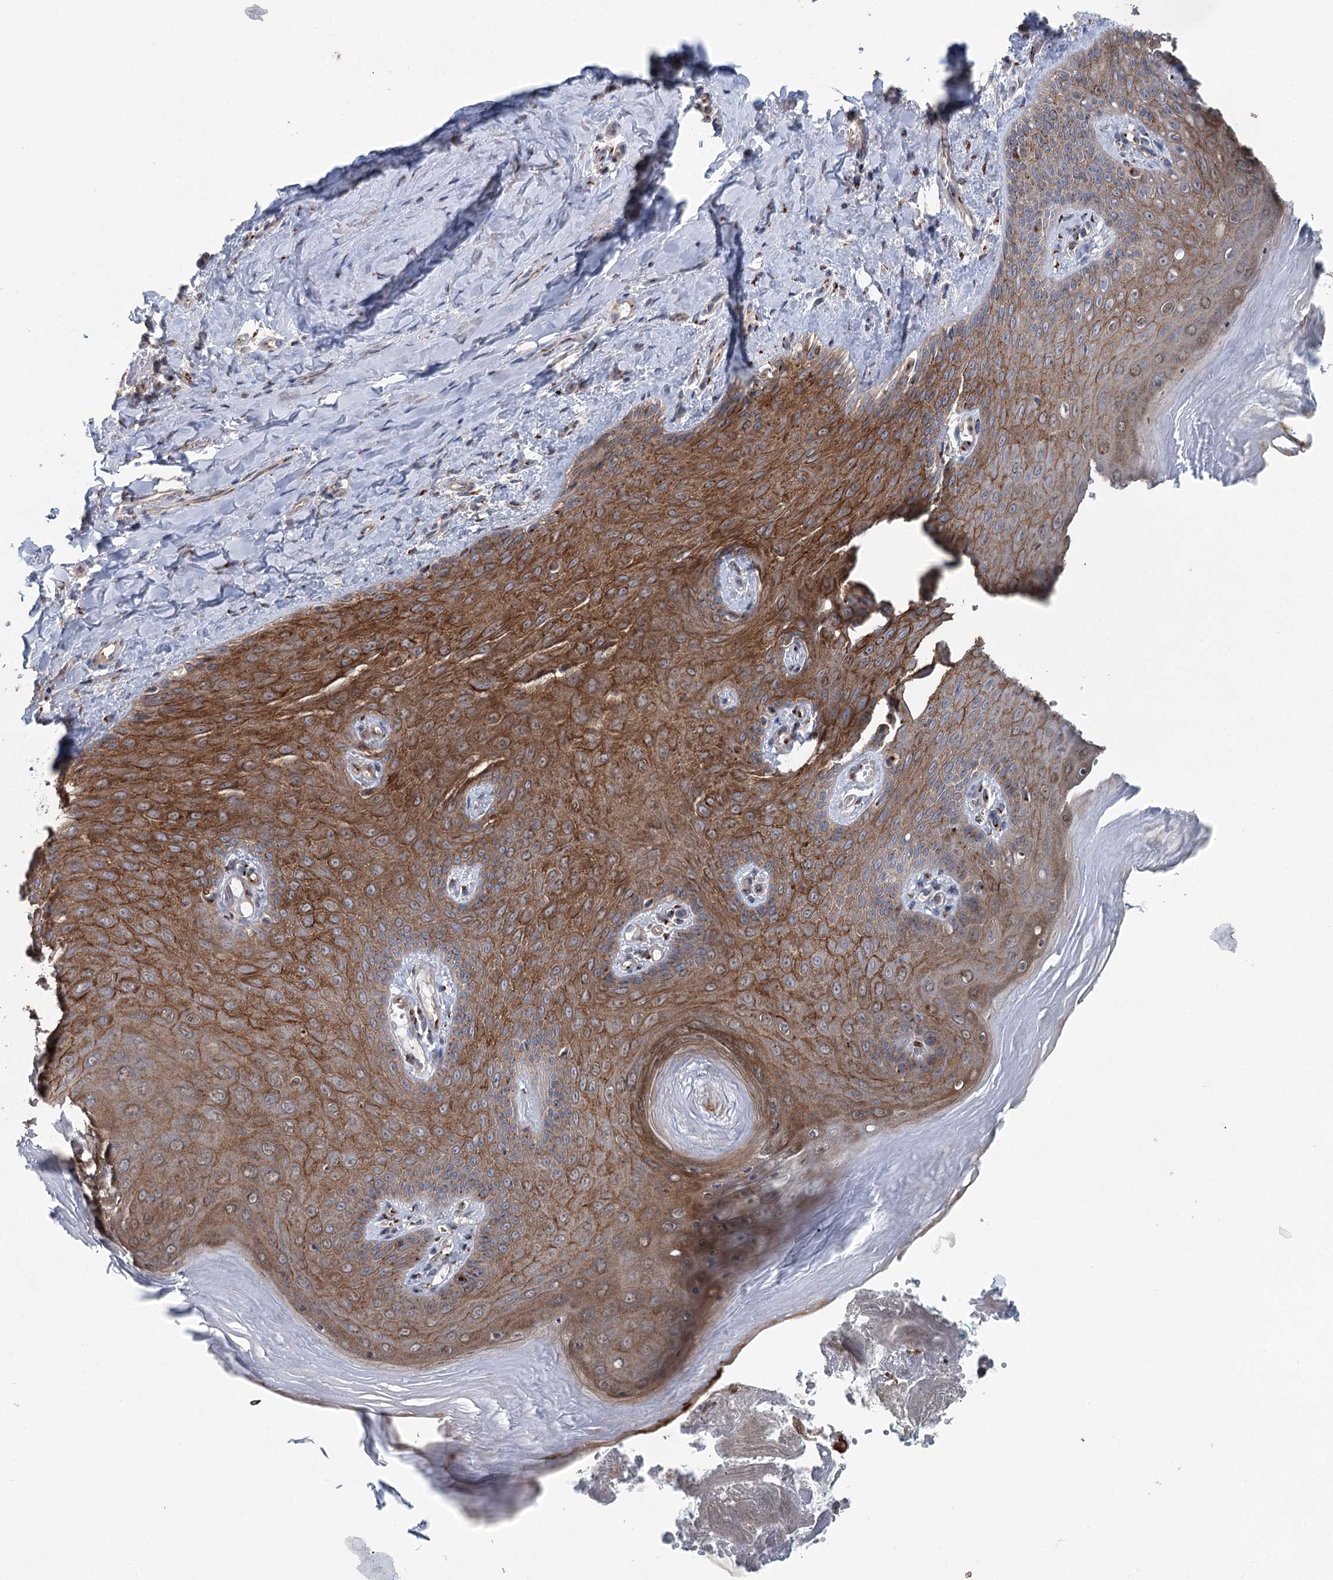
{"staining": {"intensity": "strong", "quantity": ">75%", "location": "cytoplasmic/membranous"}, "tissue": "skin", "cell_type": "Epidermal cells", "image_type": "normal", "snomed": [{"axis": "morphology", "description": "Normal tissue, NOS"}, {"axis": "topography", "description": "Anal"}], "caption": "IHC (DAB) staining of unremarkable human skin displays strong cytoplasmic/membranous protein staining in approximately >75% of epidermal cells.", "gene": "ITIH5", "patient": {"sex": "male", "age": 78}}